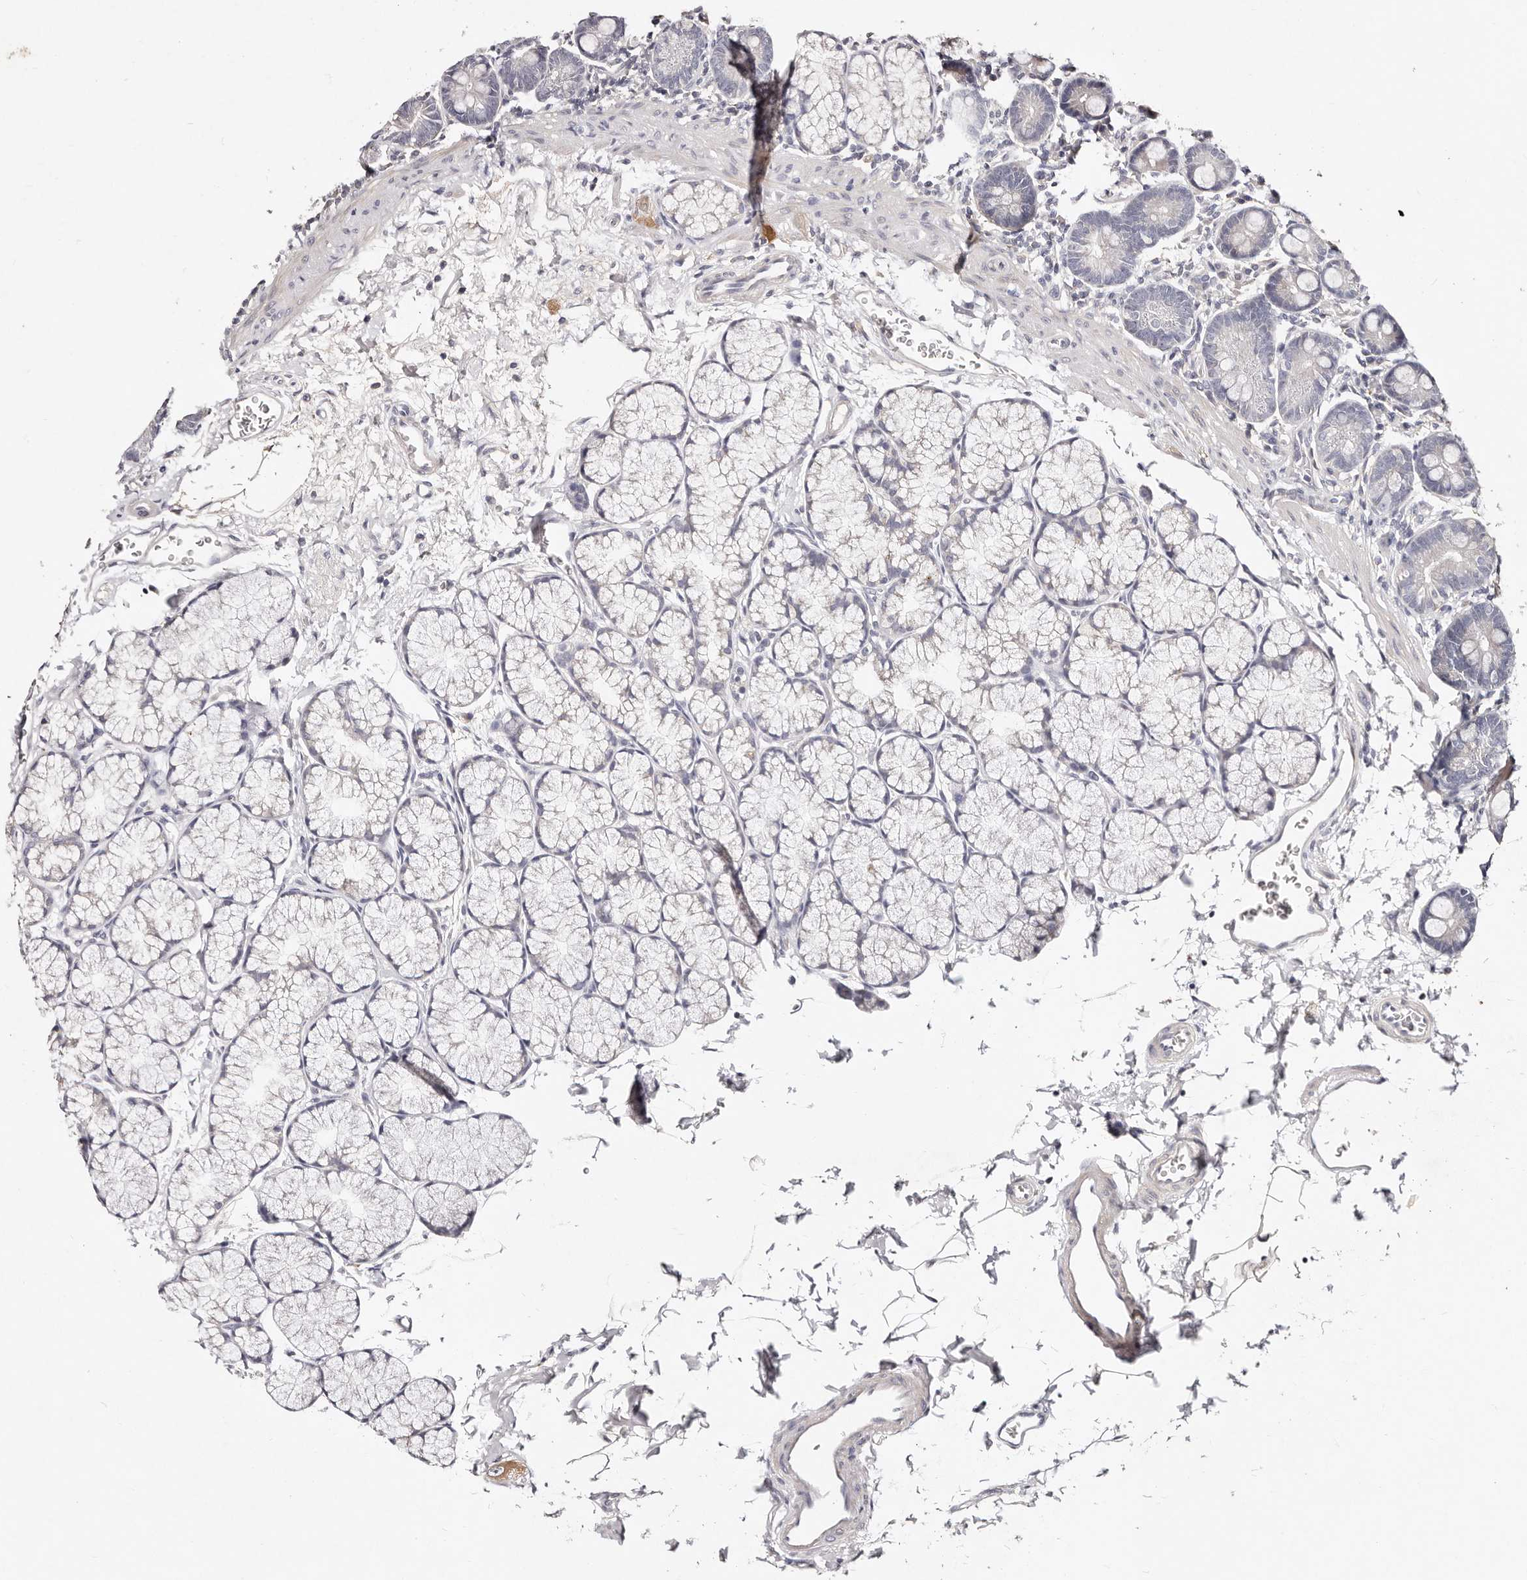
{"staining": {"intensity": "negative", "quantity": "none", "location": "none"}, "tissue": "duodenum", "cell_type": "Glandular cells", "image_type": "normal", "snomed": [{"axis": "morphology", "description": "Normal tissue, NOS"}, {"axis": "topography", "description": "Duodenum"}], "caption": "IHC photomicrograph of unremarkable duodenum: human duodenum stained with DAB reveals no significant protein positivity in glandular cells. (Brightfield microscopy of DAB IHC at high magnification).", "gene": "MRPS33", "patient": {"sex": "male", "age": 35}}